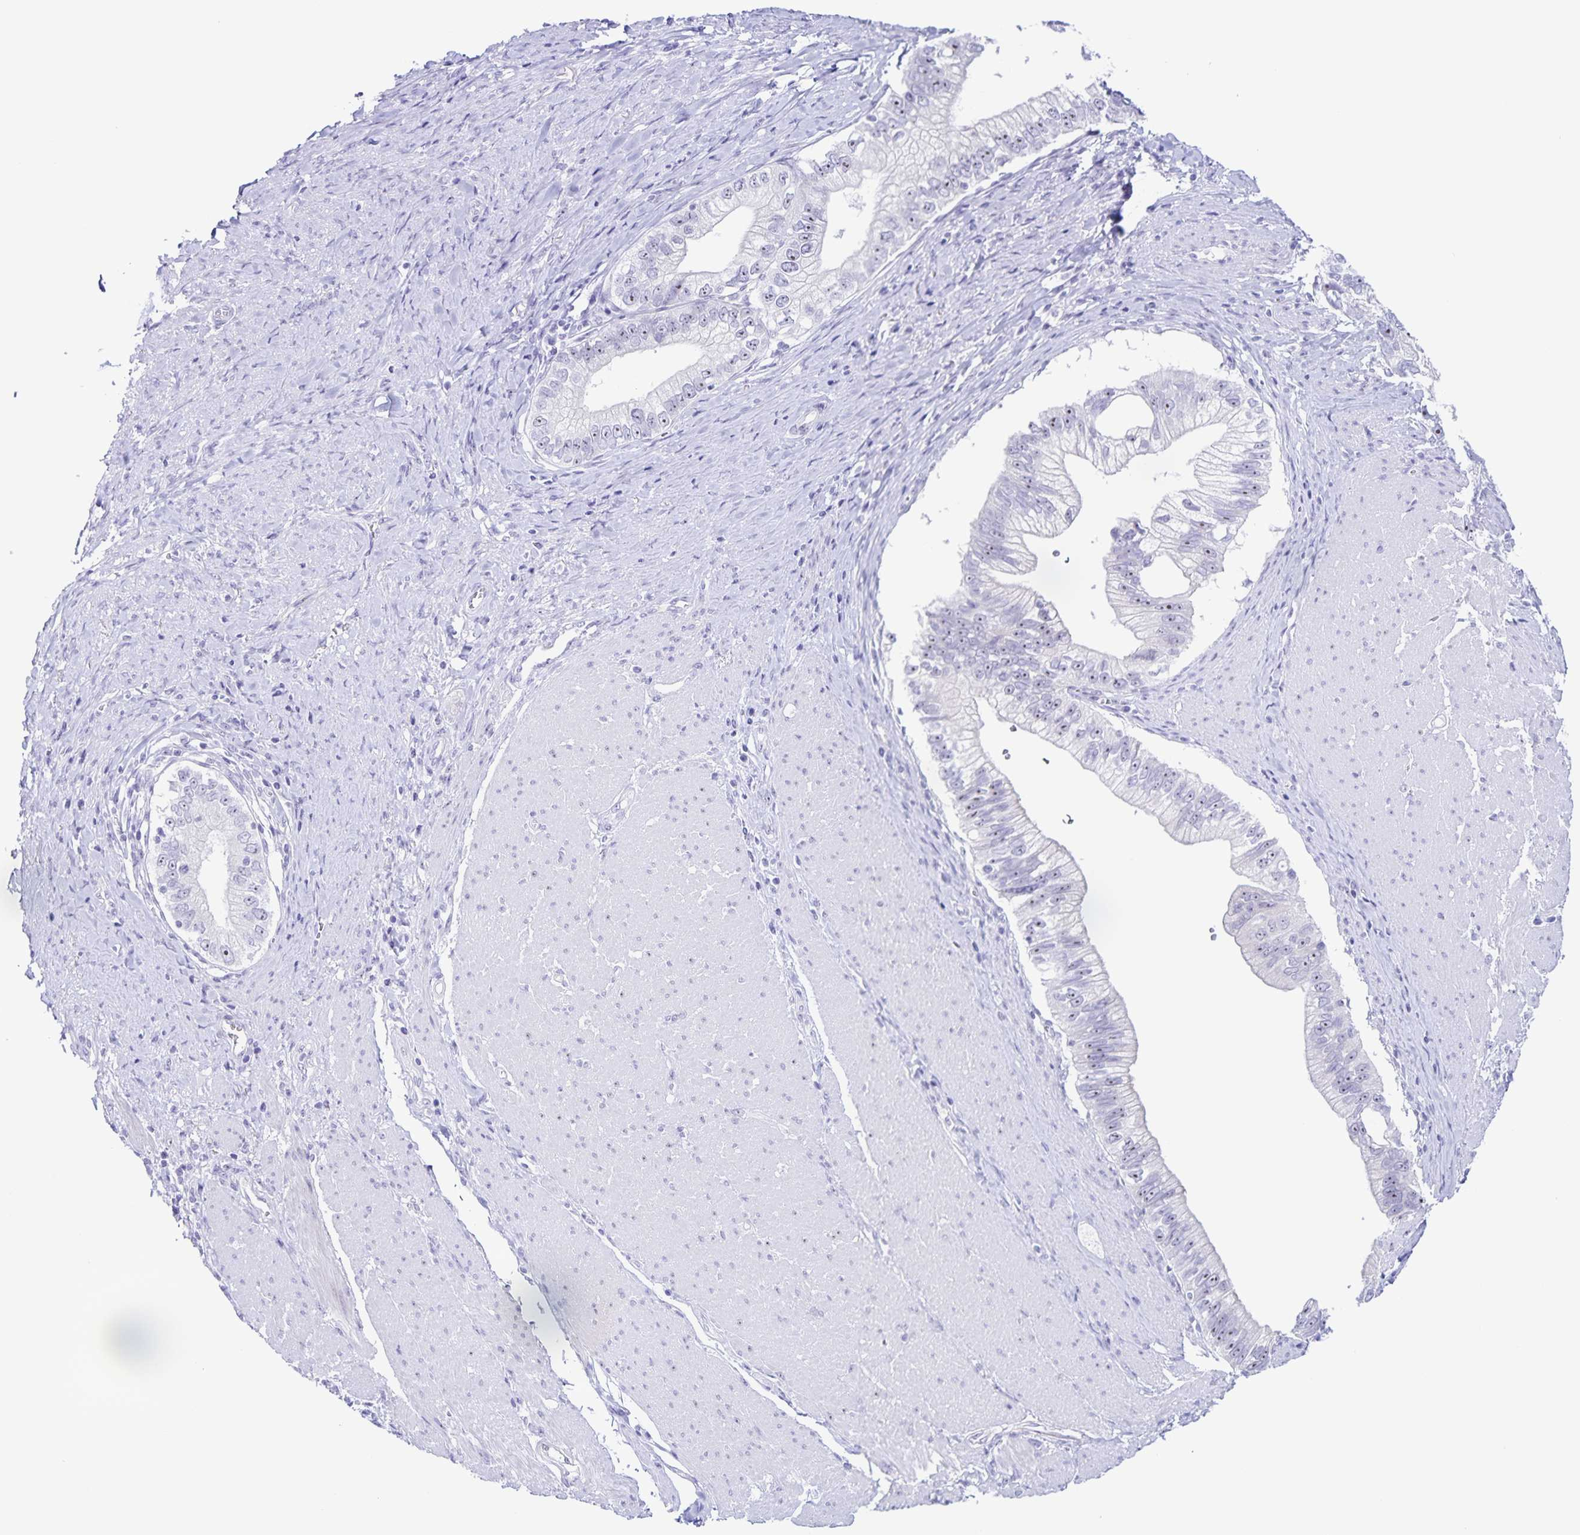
{"staining": {"intensity": "weak", "quantity": ">75%", "location": "nuclear"}, "tissue": "pancreatic cancer", "cell_type": "Tumor cells", "image_type": "cancer", "snomed": [{"axis": "morphology", "description": "Adenocarcinoma, NOS"}, {"axis": "topography", "description": "Pancreas"}], "caption": "Immunohistochemical staining of pancreatic cancer displays low levels of weak nuclear protein expression in about >75% of tumor cells.", "gene": "FAM170A", "patient": {"sex": "male", "age": 70}}